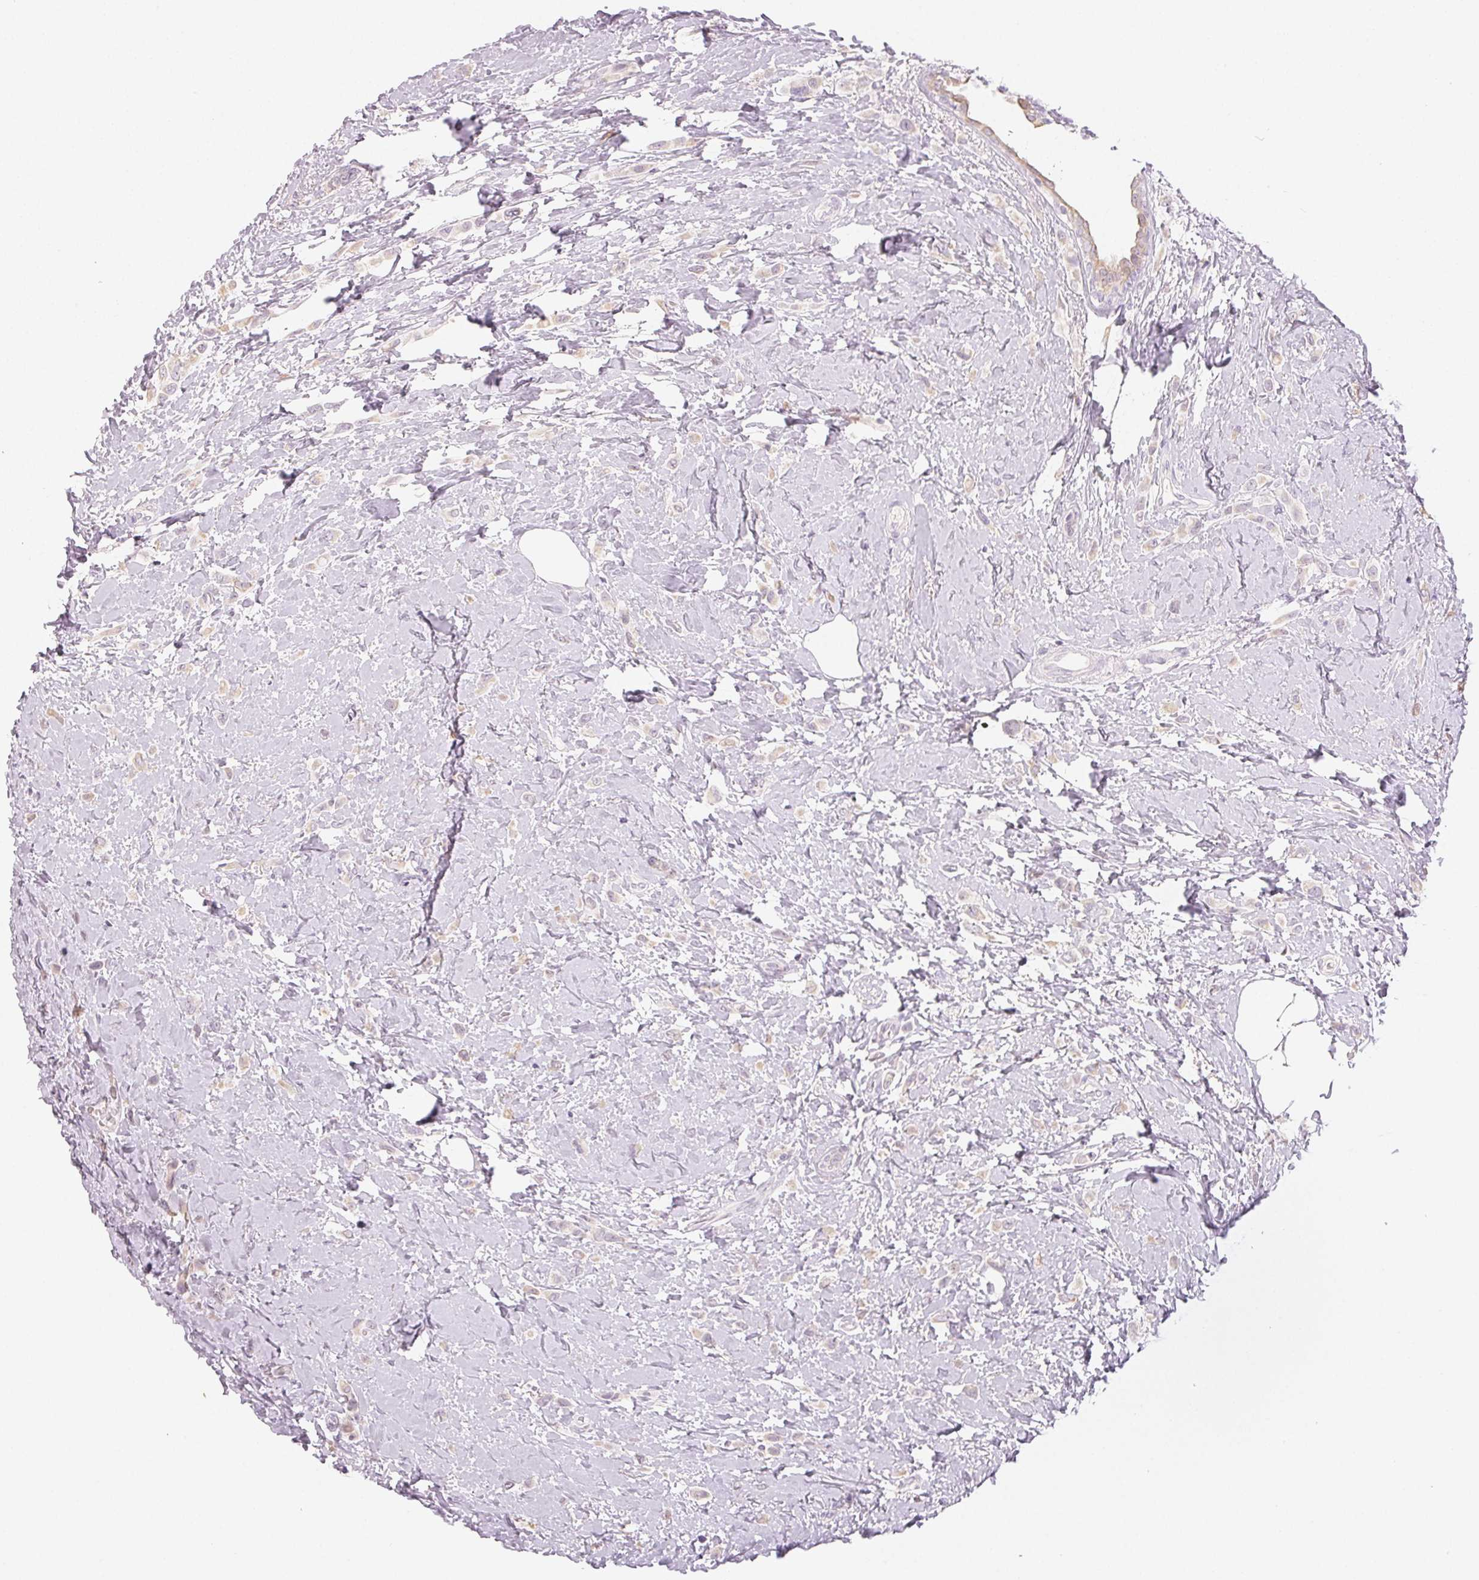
{"staining": {"intensity": "negative", "quantity": "none", "location": "none"}, "tissue": "breast cancer", "cell_type": "Tumor cells", "image_type": "cancer", "snomed": [{"axis": "morphology", "description": "Lobular carcinoma"}, {"axis": "topography", "description": "Breast"}], "caption": "The immunohistochemistry (IHC) histopathology image has no significant positivity in tumor cells of breast cancer (lobular carcinoma) tissue.", "gene": "LVRN", "patient": {"sex": "female", "age": 66}}